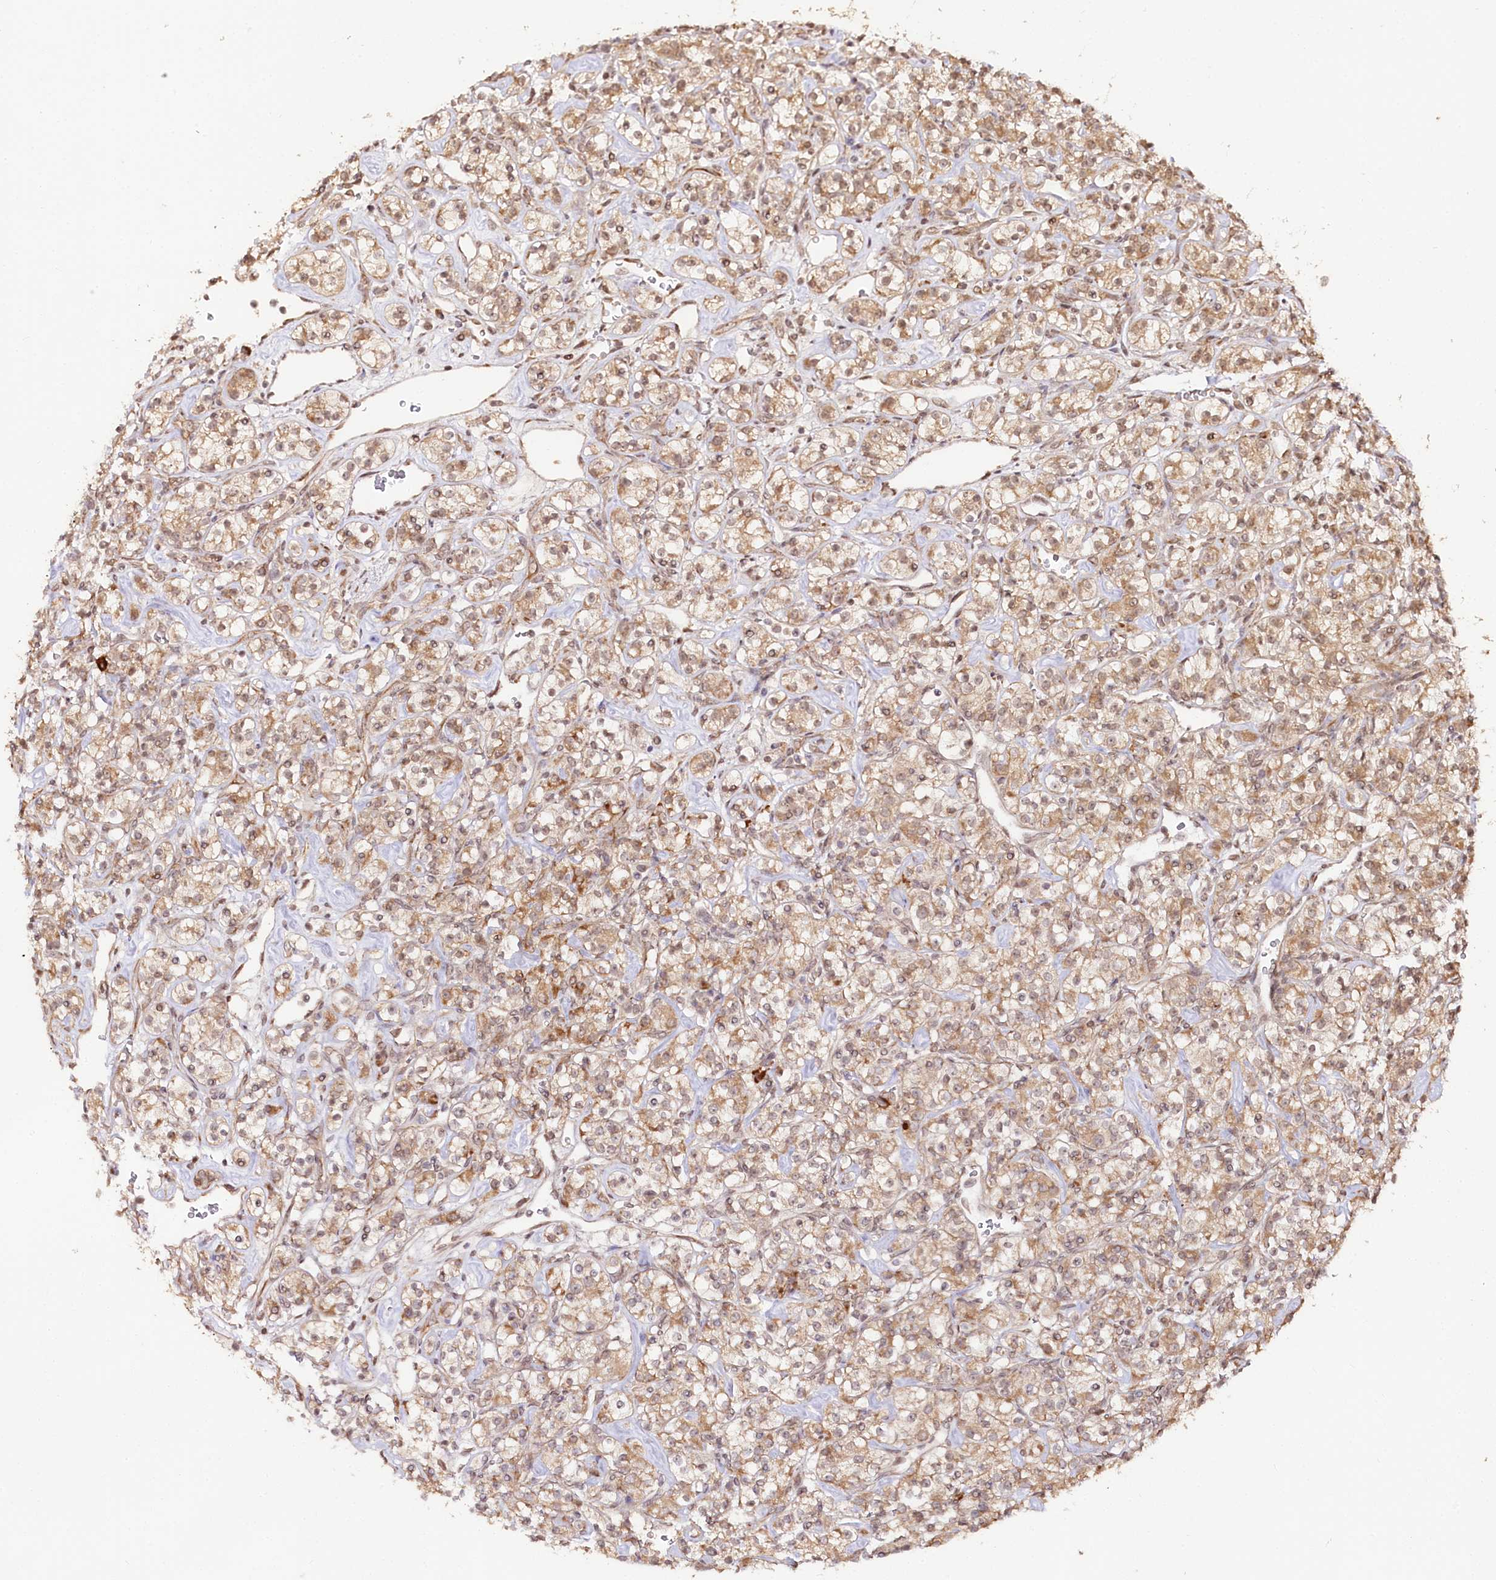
{"staining": {"intensity": "moderate", "quantity": ">75%", "location": "cytoplasmic/membranous"}, "tissue": "renal cancer", "cell_type": "Tumor cells", "image_type": "cancer", "snomed": [{"axis": "morphology", "description": "Adenocarcinoma, NOS"}, {"axis": "topography", "description": "Kidney"}], "caption": "Immunohistochemical staining of human renal adenocarcinoma exhibits medium levels of moderate cytoplasmic/membranous positivity in approximately >75% of tumor cells. (DAB IHC with brightfield microscopy, high magnification).", "gene": "ENSG00000144785", "patient": {"sex": "male", "age": 77}}